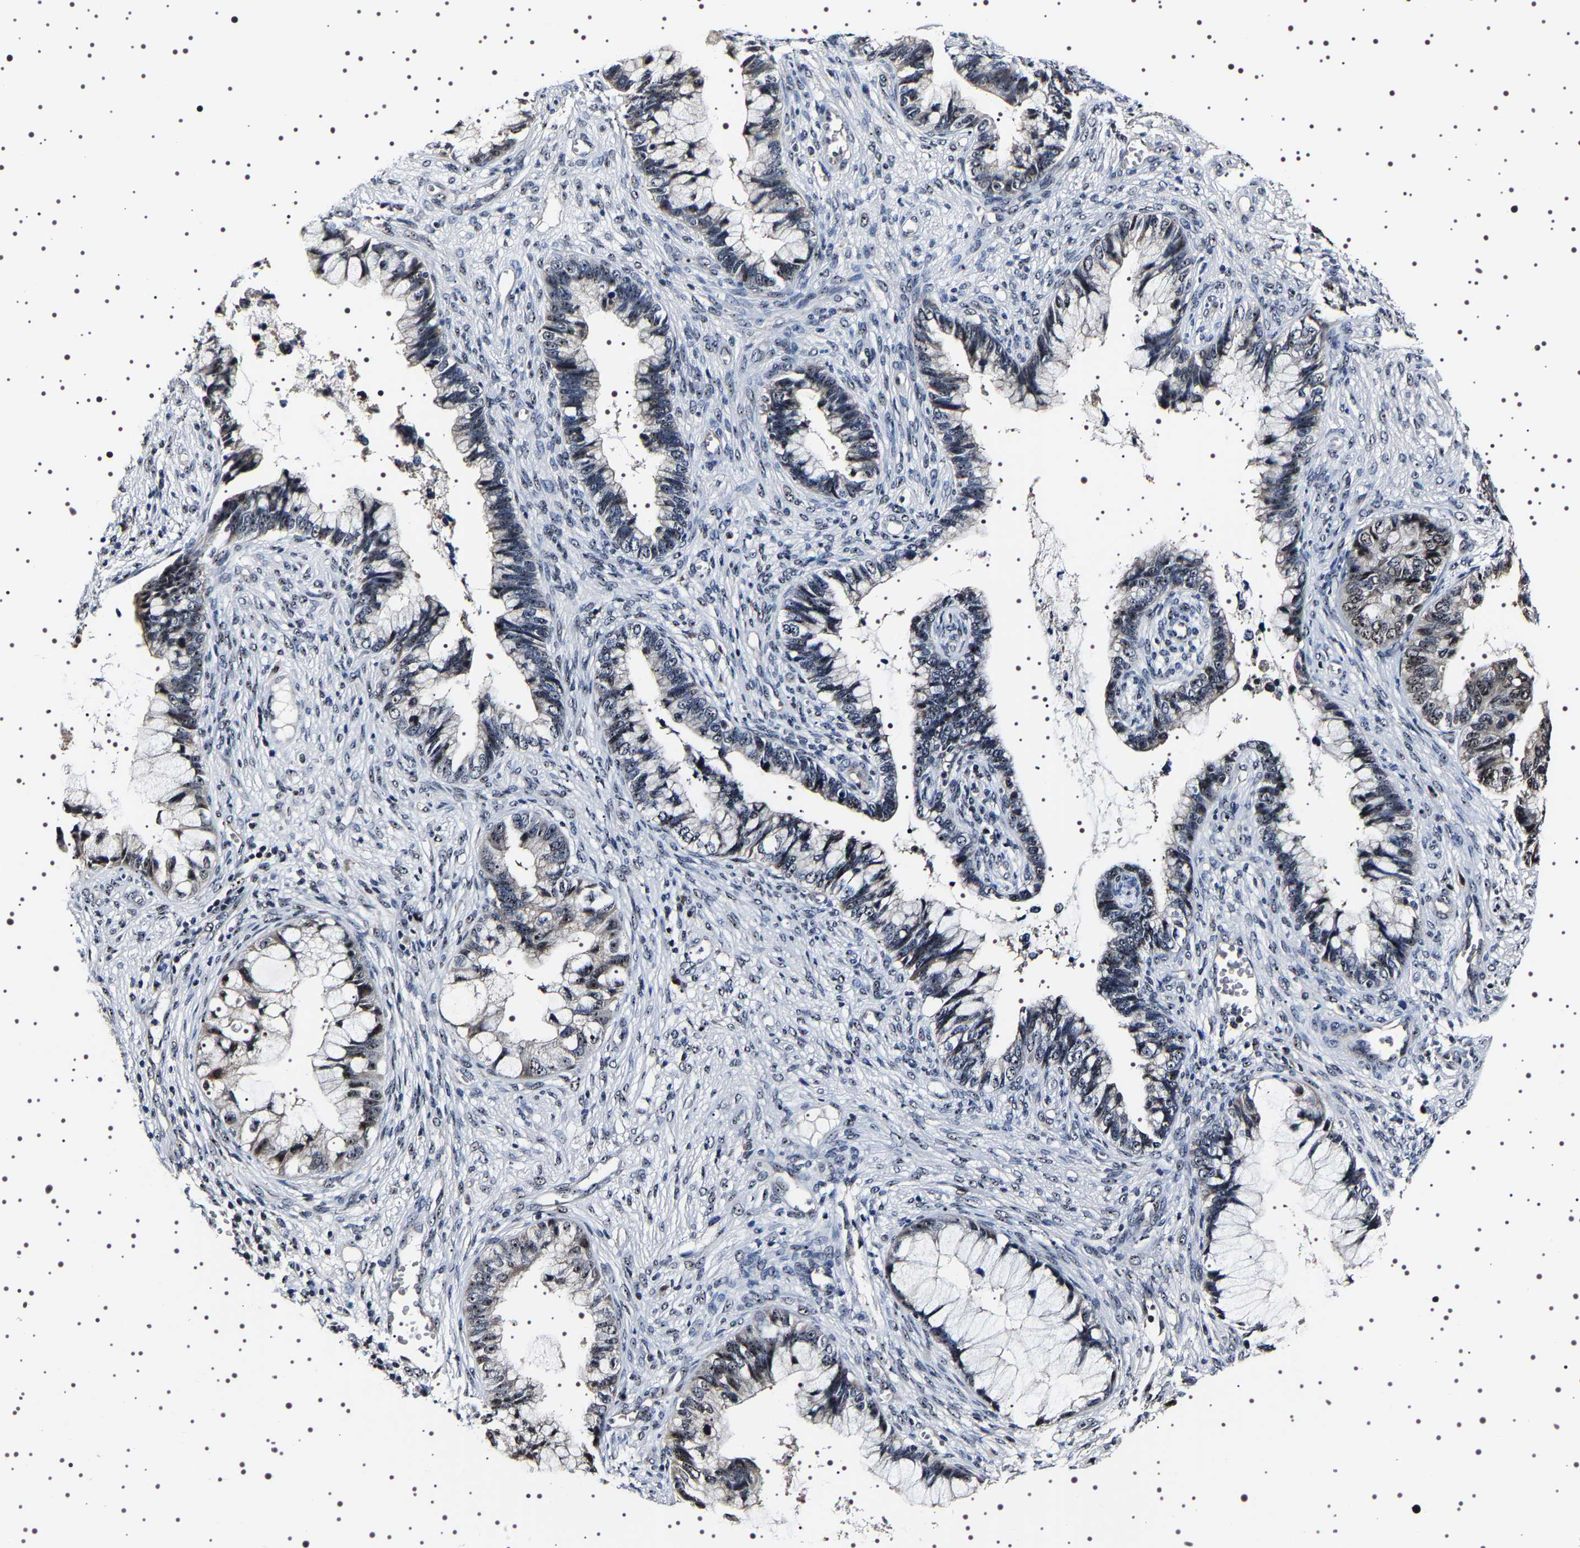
{"staining": {"intensity": "moderate", "quantity": "25%-75%", "location": "nuclear"}, "tissue": "cervical cancer", "cell_type": "Tumor cells", "image_type": "cancer", "snomed": [{"axis": "morphology", "description": "Adenocarcinoma, NOS"}, {"axis": "topography", "description": "Cervix"}], "caption": "This image shows IHC staining of adenocarcinoma (cervical), with medium moderate nuclear positivity in about 25%-75% of tumor cells.", "gene": "GNL3", "patient": {"sex": "female", "age": 44}}